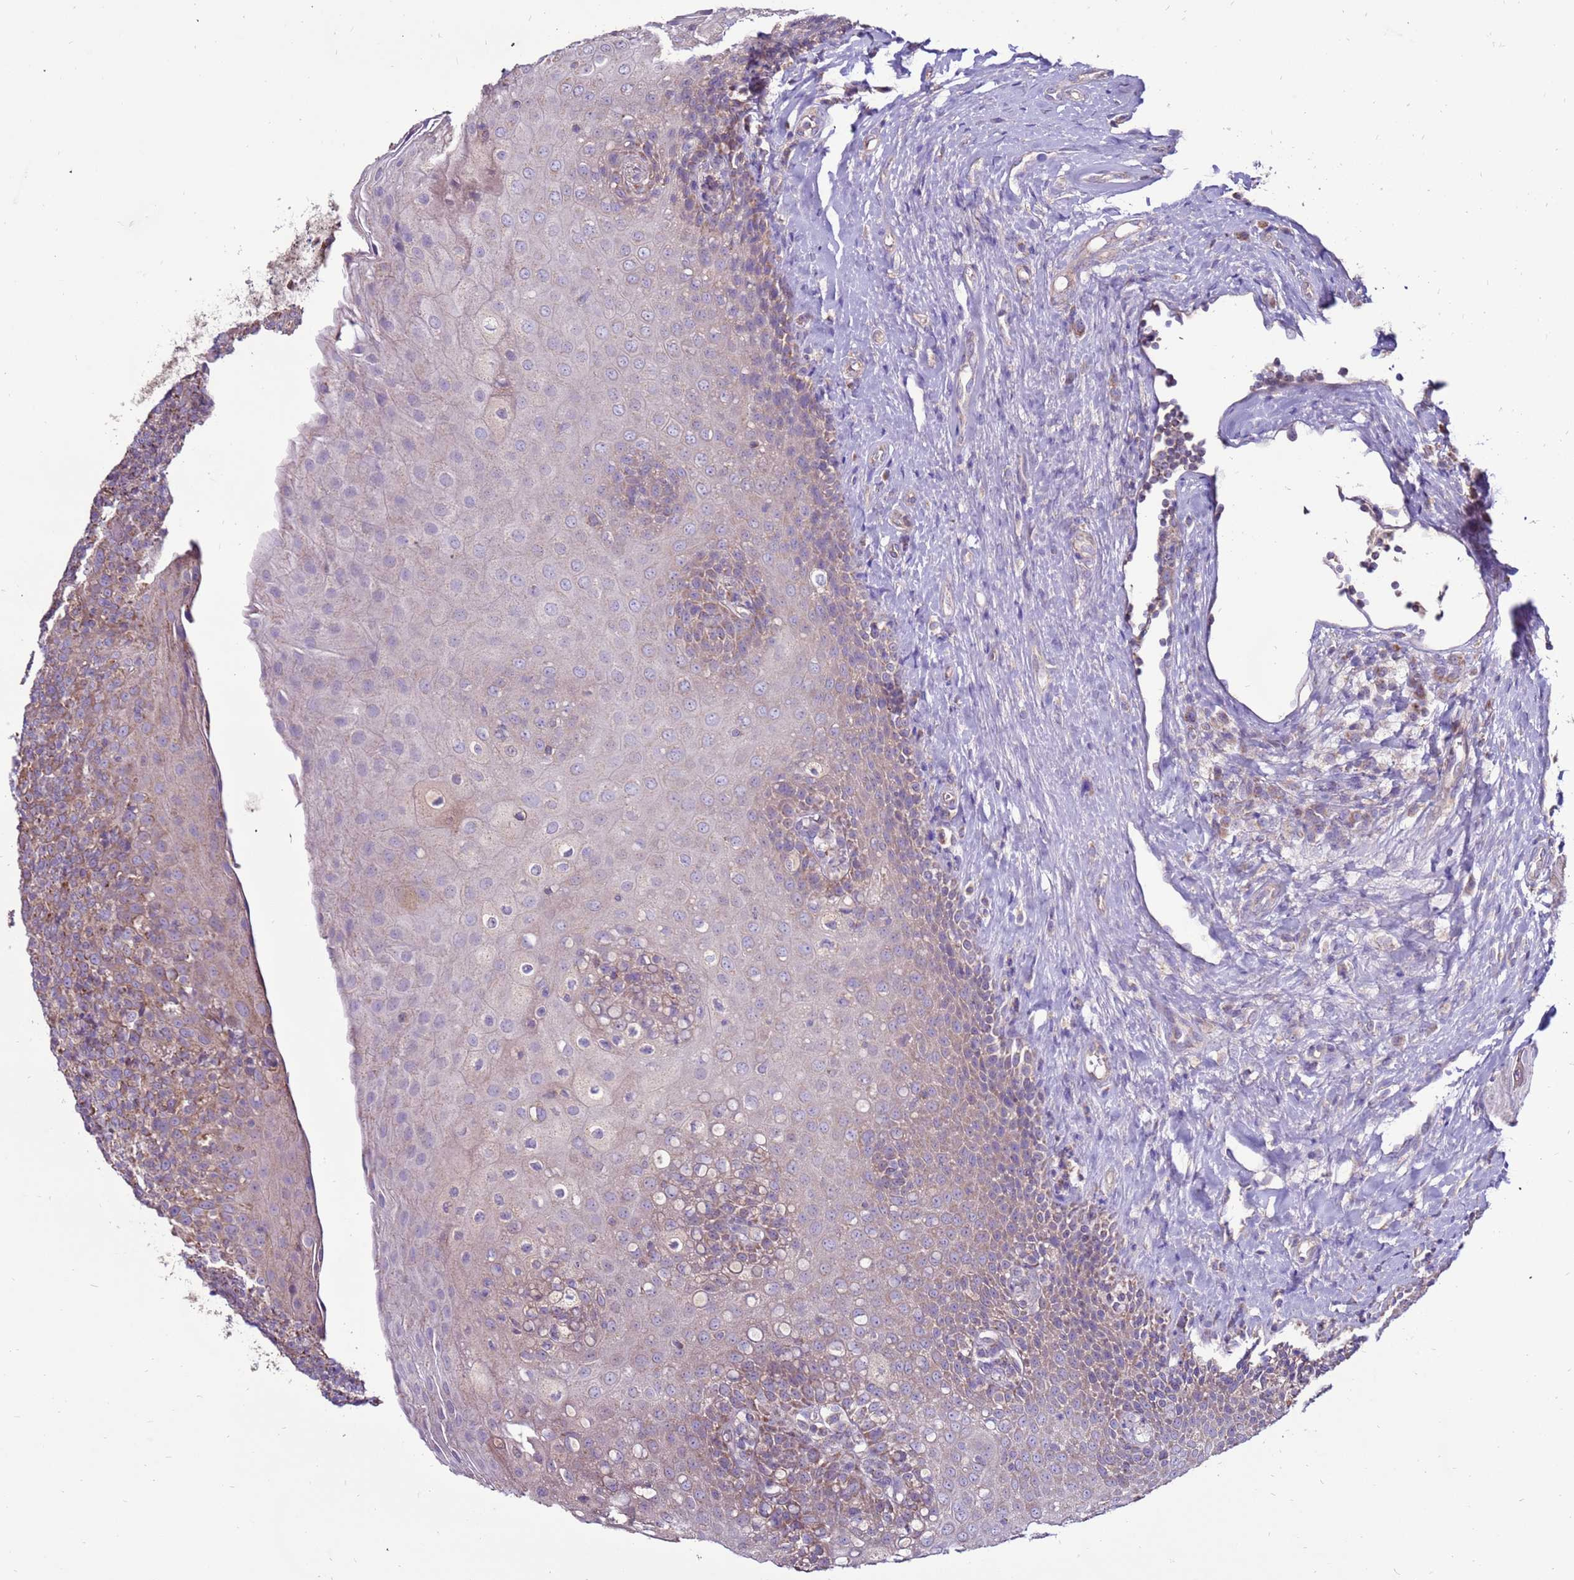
{"staining": {"intensity": "weak", "quantity": "<25%", "location": "cytoplasmic/membranous"}, "tissue": "tonsil", "cell_type": "Germinal center cells", "image_type": "normal", "snomed": [{"axis": "morphology", "description": "Normal tissue, NOS"}, {"axis": "topography", "description": "Tonsil"}], "caption": "Immunohistochemistry (IHC) micrograph of benign tonsil: tonsil stained with DAB reveals no significant protein expression in germinal center cells.", "gene": "TRAPPC4", "patient": {"sex": "female", "age": 19}}